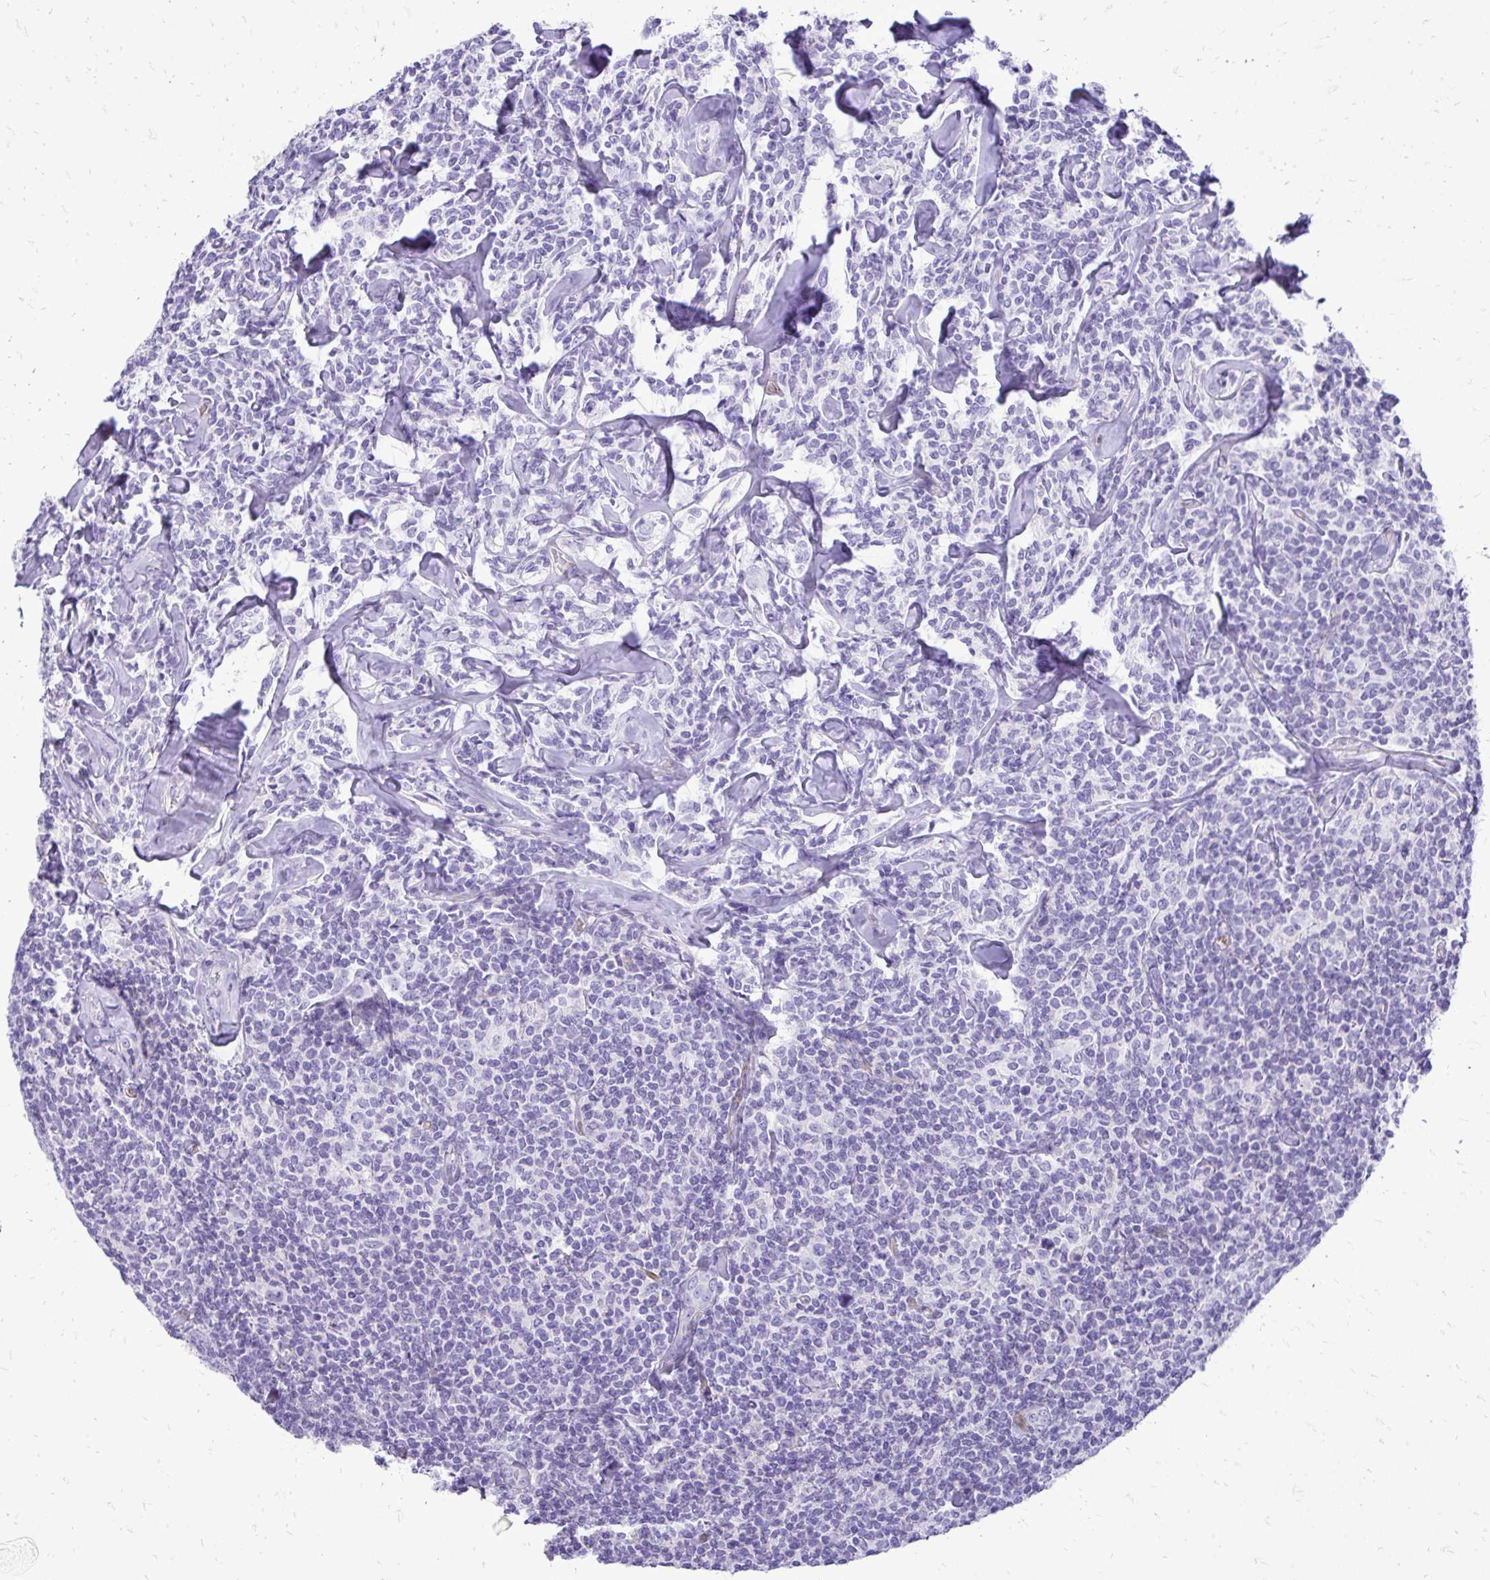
{"staining": {"intensity": "negative", "quantity": "none", "location": "none"}, "tissue": "lymphoma", "cell_type": "Tumor cells", "image_type": "cancer", "snomed": [{"axis": "morphology", "description": "Malignant lymphoma, non-Hodgkin's type, Low grade"}, {"axis": "topography", "description": "Lymph node"}], "caption": "Immunohistochemistry (IHC) image of low-grade malignant lymphoma, non-Hodgkin's type stained for a protein (brown), which displays no staining in tumor cells.", "gene": "PELI3", "patient": {"sex": "female", "age": 56}}